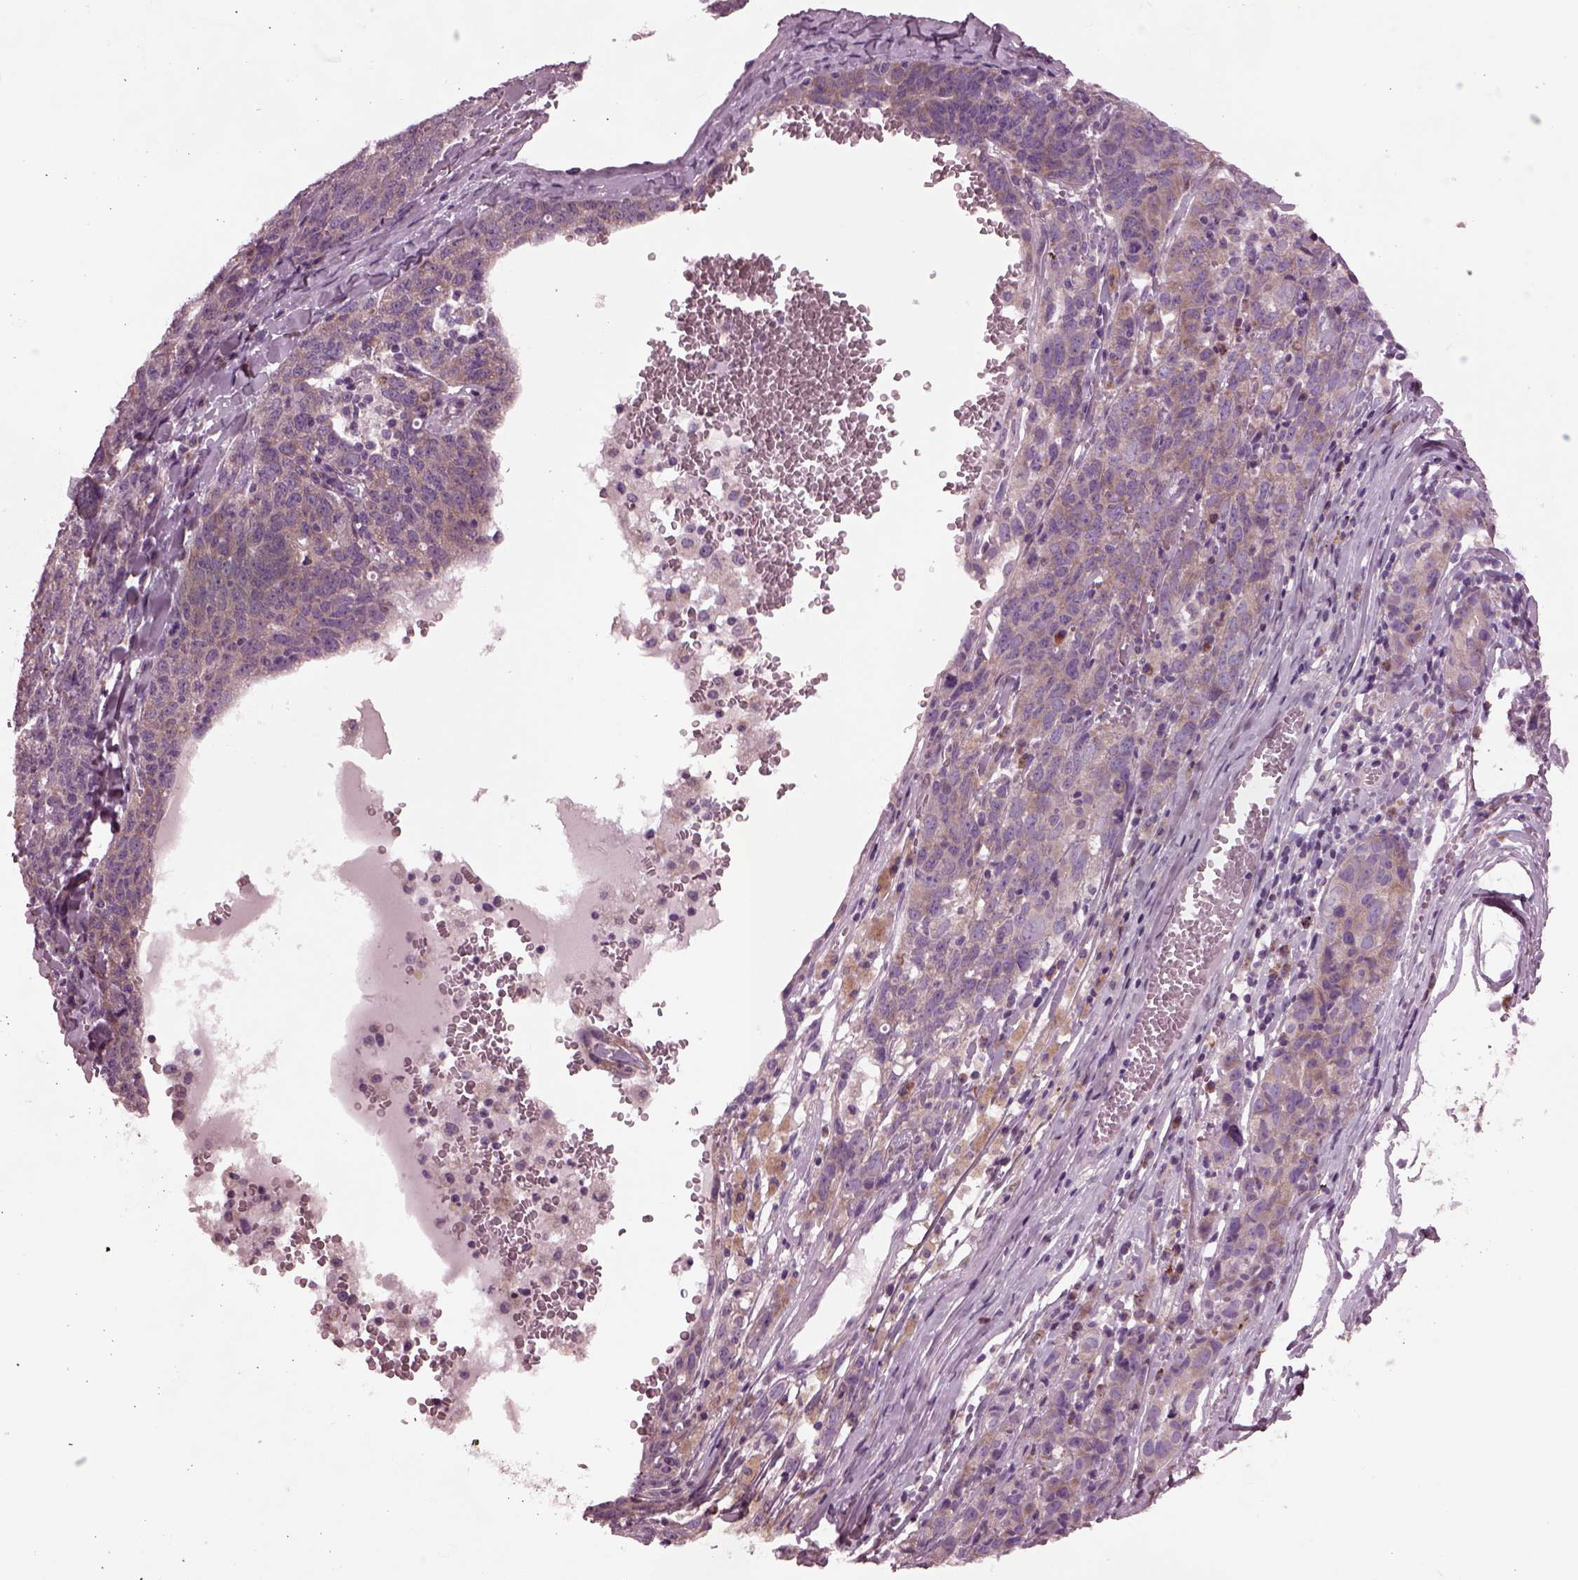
{"staining": {"intensity": "weak", "quantity": "25%-75%", "location": "cytoplasmic/membranous"}, "tissue": "ovarian cancer", "cell_type": "Tumor cells", "image_type": "cancer", "snomed": [{"axis": "morphology", "description": "Cystadenocarcinoma, serous, NOS"}, {"axis": "topography", "description": "Ovary"}], "caption": "The immunohistochemical stain highlights weak cytoplasmic/membranous expression in tumor cells of ovarian serous cystadenocarcinoma tissue.", "gene": "AP4M1", "patient": {"sex": "female", "age": 71}}